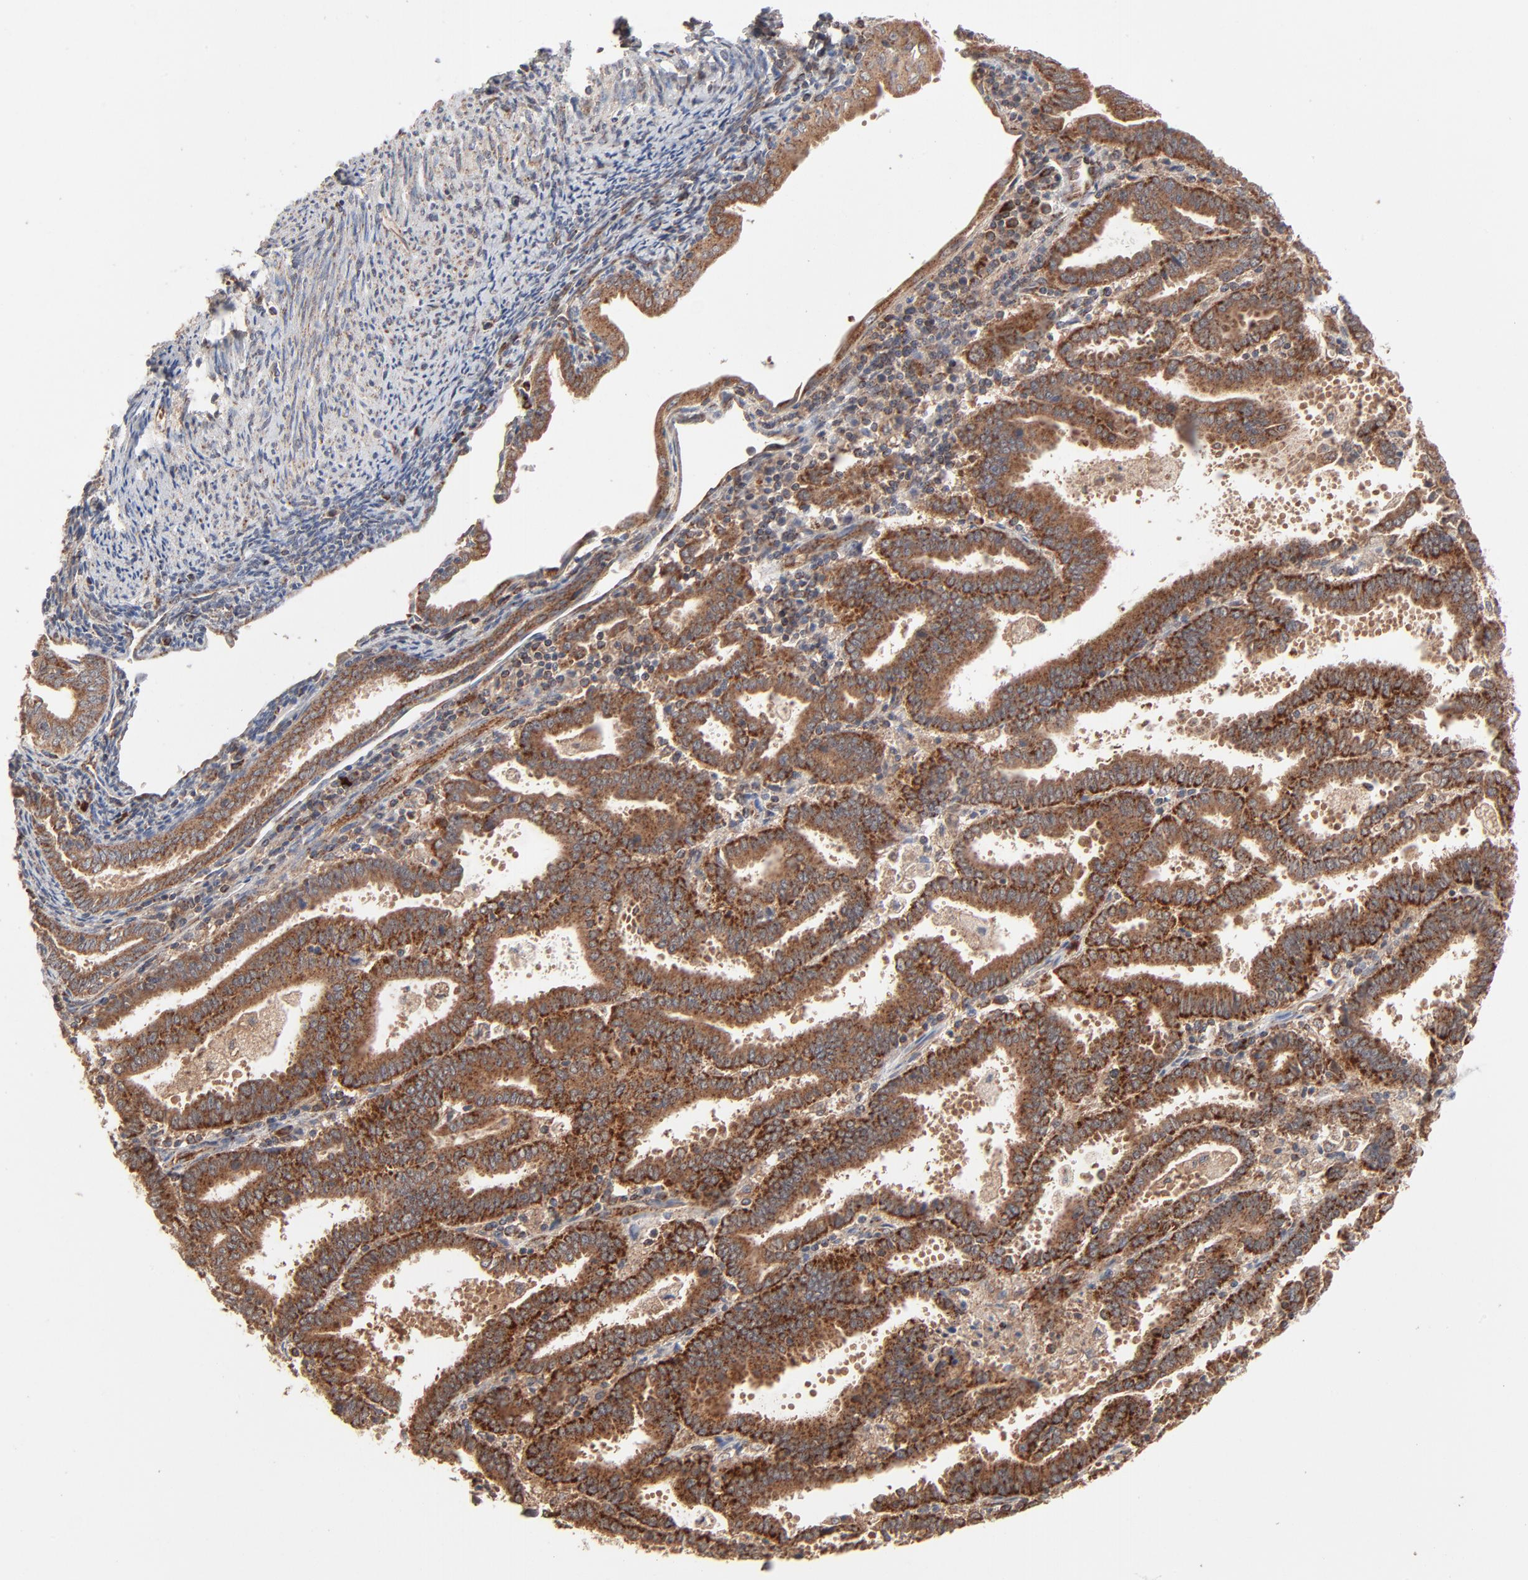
{"staining": {"intensity": "strong", "quantity": ">75%", "location": "cytoplasmic/membranous"}, "tissue": "endometrial cancer", "cell_type": "Tumor cells", "image_type": "cancer", "snomed": [{"axis": "morphology", "description": "Adenocarcinoma, NOS"}, {"axis": "topography", "description": "Uterus"}], "caption": "IHC micrograph of neoplastic tissue: human endometrial cancer stained using immunohistochemistry reveals high levels of strong protein expression localized specifically in the cytoplasmic/membranous of tumor cells, appearing as a cytoplasmic/membranous brown color.", "gene": "ABLIM3", "patient": {"sex": "female", "age": 83}}